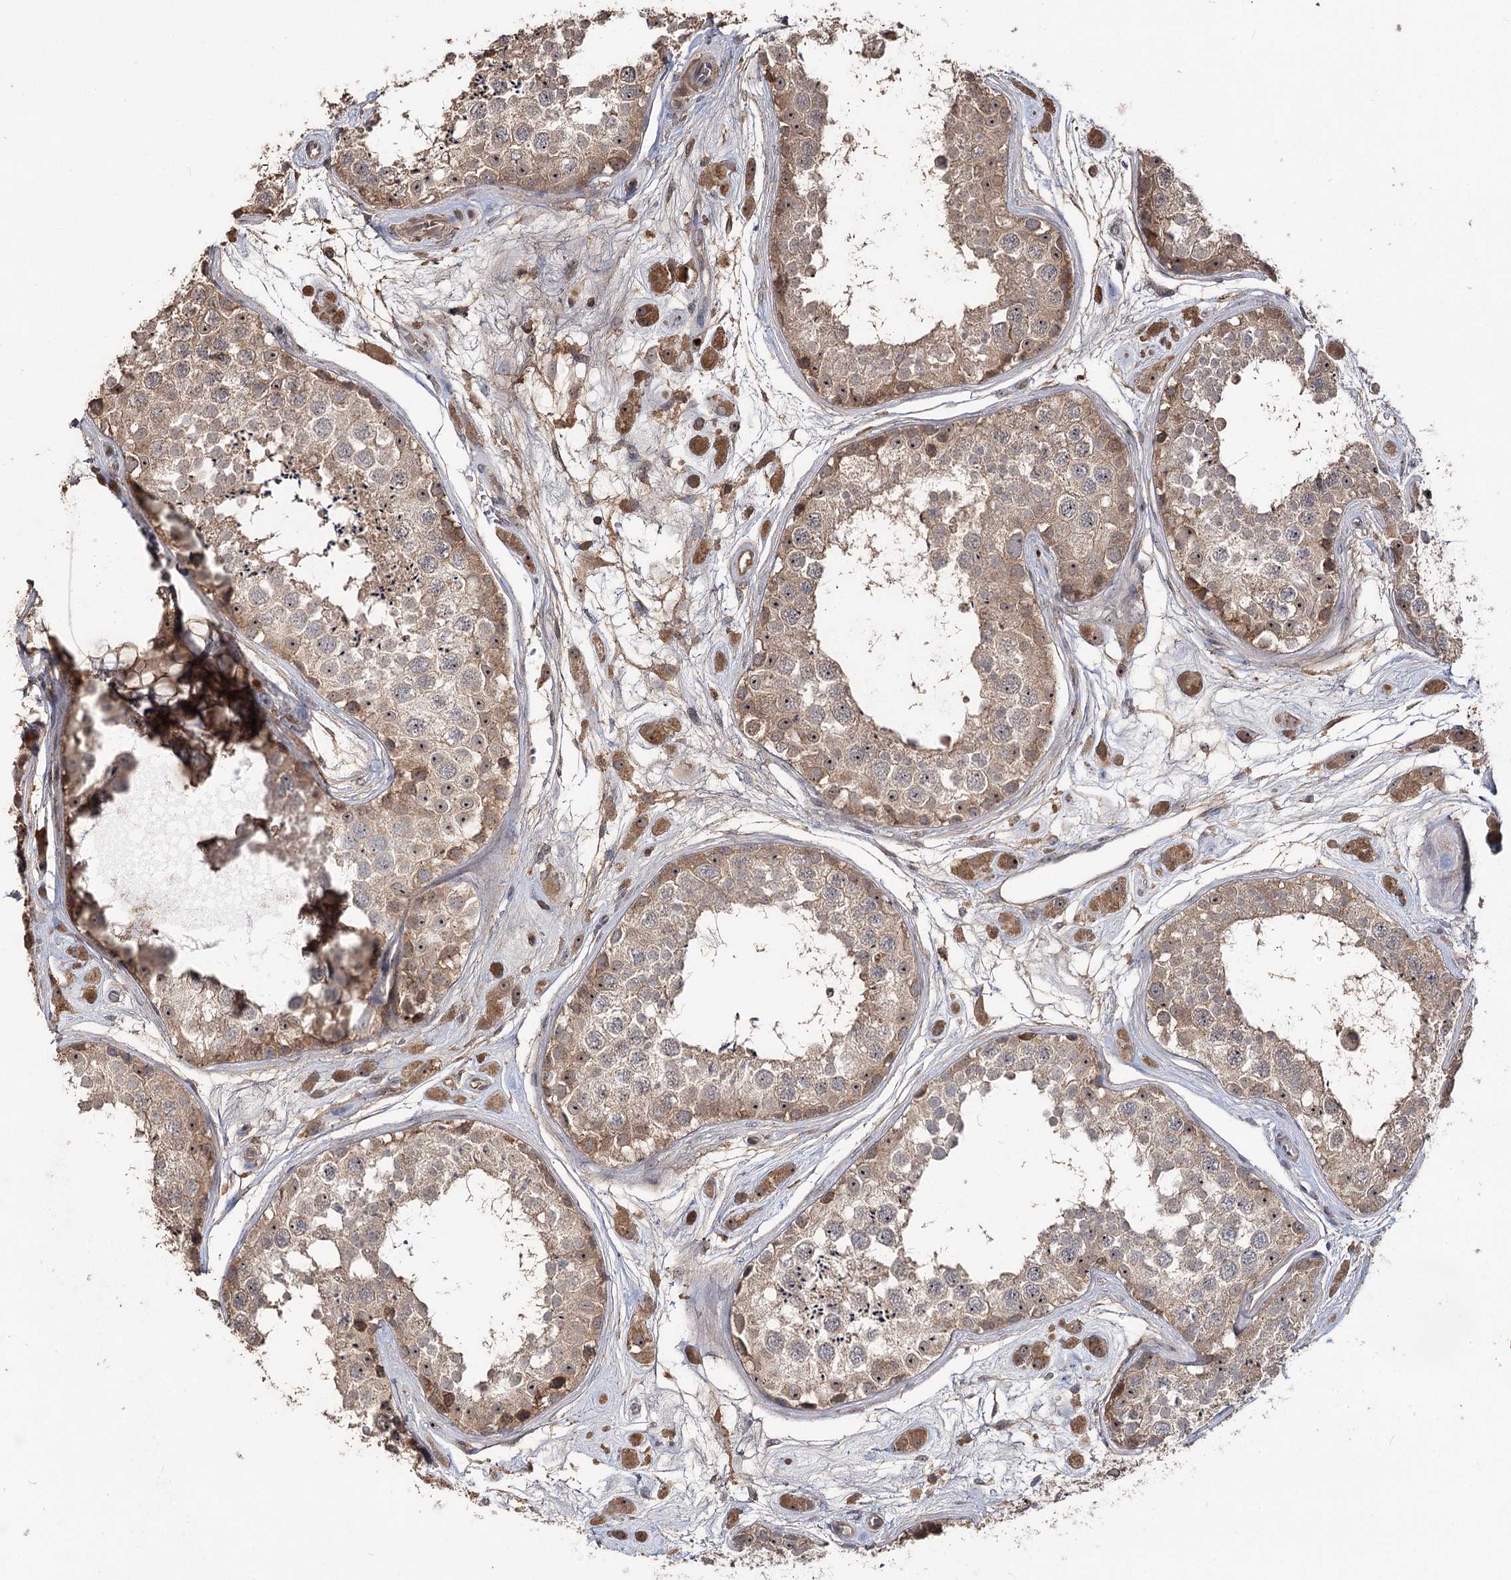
{"staining": {"intensity": "moderate", "quantity": ">75%", "location": "cytoplasmic/membranous,nuclear"}, "tissue": "testis", "cell_type": "Cells in seminiferous ducts", "image_type": "normal", "snomed": [{"axis": "morphology", "description": "Normal tissue, NOS"}, {"axis": "topography", "description": "Testis"}], "caption": "A brown stain labels moderate cytoplasmic/membranous,nuclear positivity of a protein in cells in seminiferous ducts of unremarkable human testis. The protein is shown in brown color, while the nuclei are stained blue.", "gene": "FAM53B", "patient": {"sex": "male", "age": 25}}